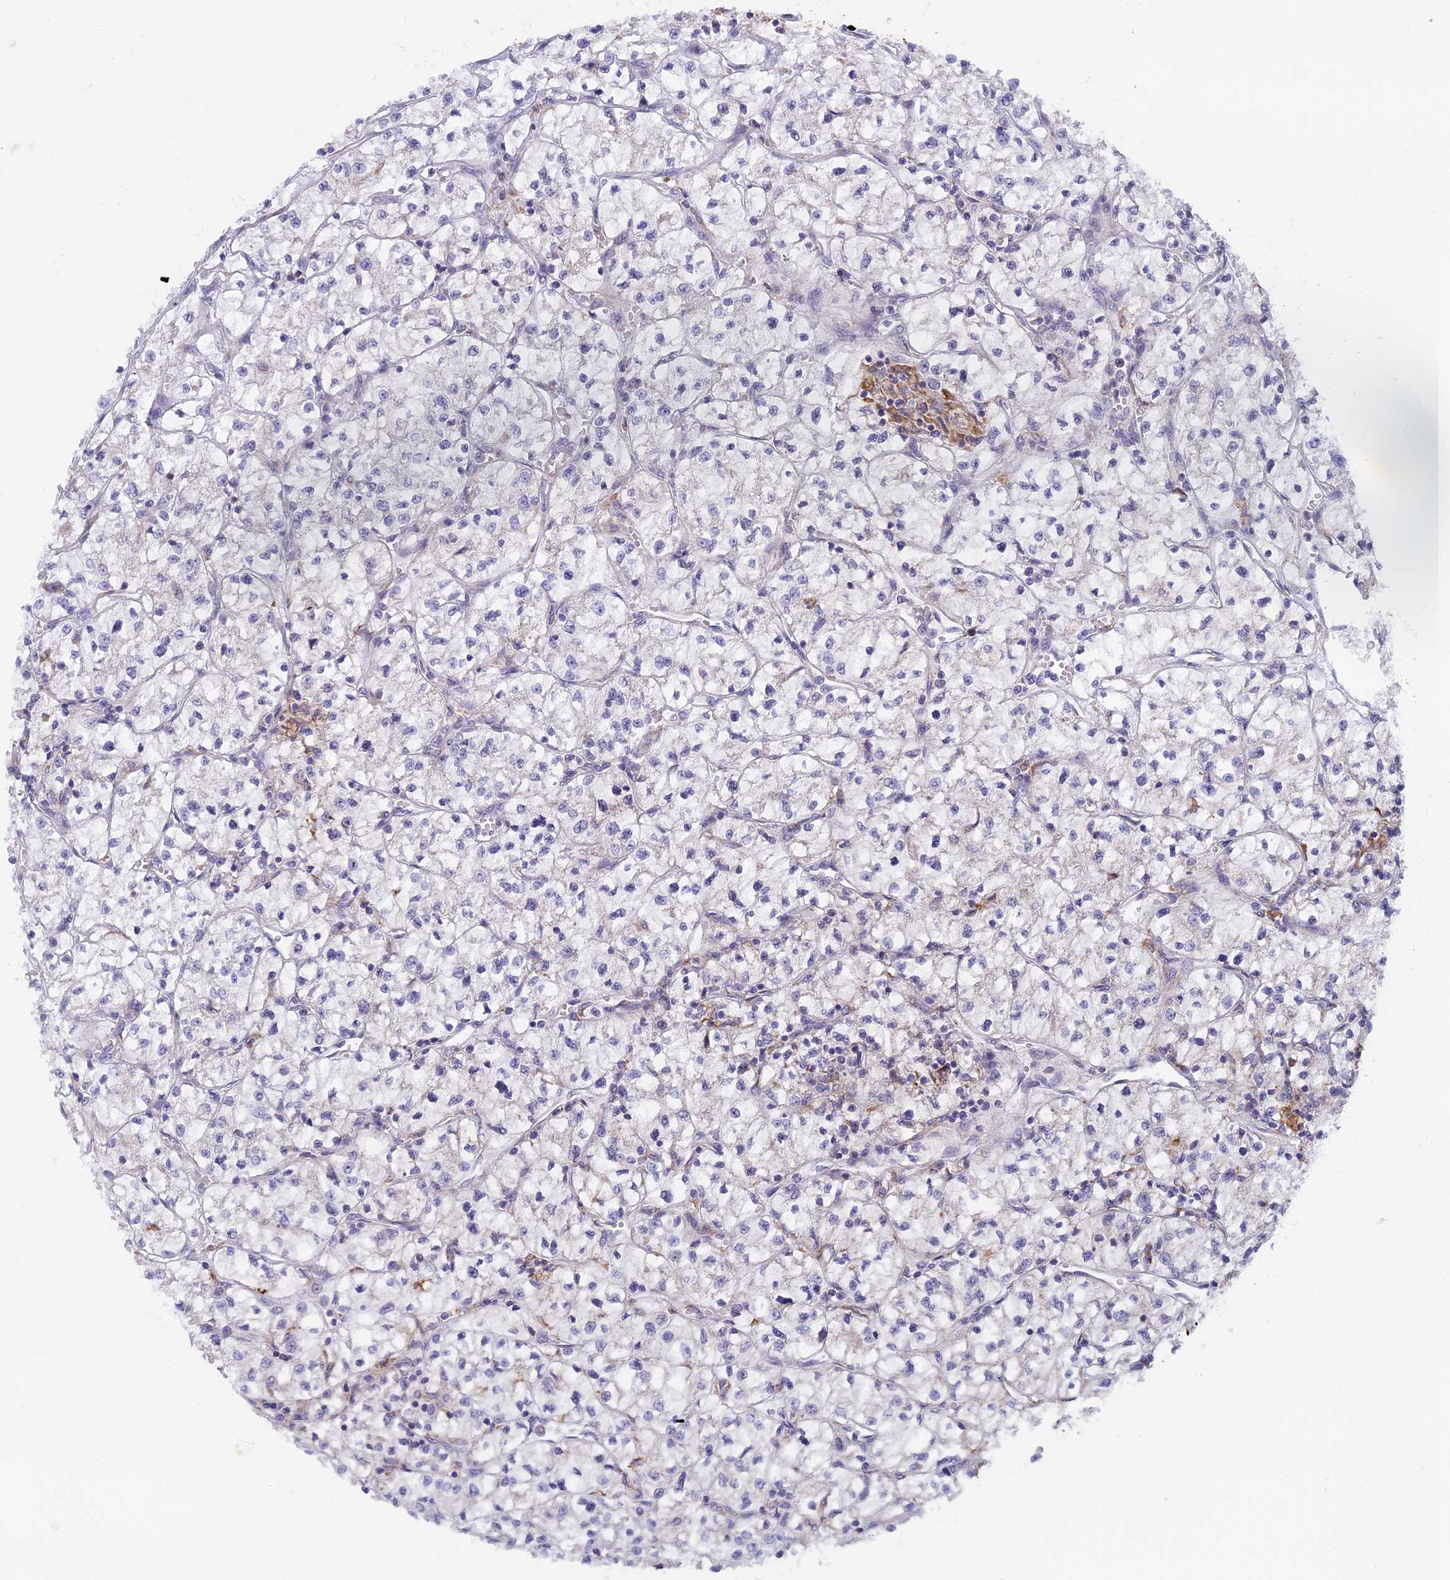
{"staining": {"intensity": "negative", "quantity": "none", "location": "none"}, "tissue": "renal cancer", "cell_type": "Tumor cells", "image_type": "cancer", "snomed": [{"axis": "morphology", "description": "Adenocarcinoma, NOS"}, {"axis": "topography", "description": "Kidney"}], "caption": "An image of renal adenocarcinoma stained for a protein shows no brown staining in tumor cells.", "gene": "DDX51", "patient": {"sex": "female", "age": 64}}